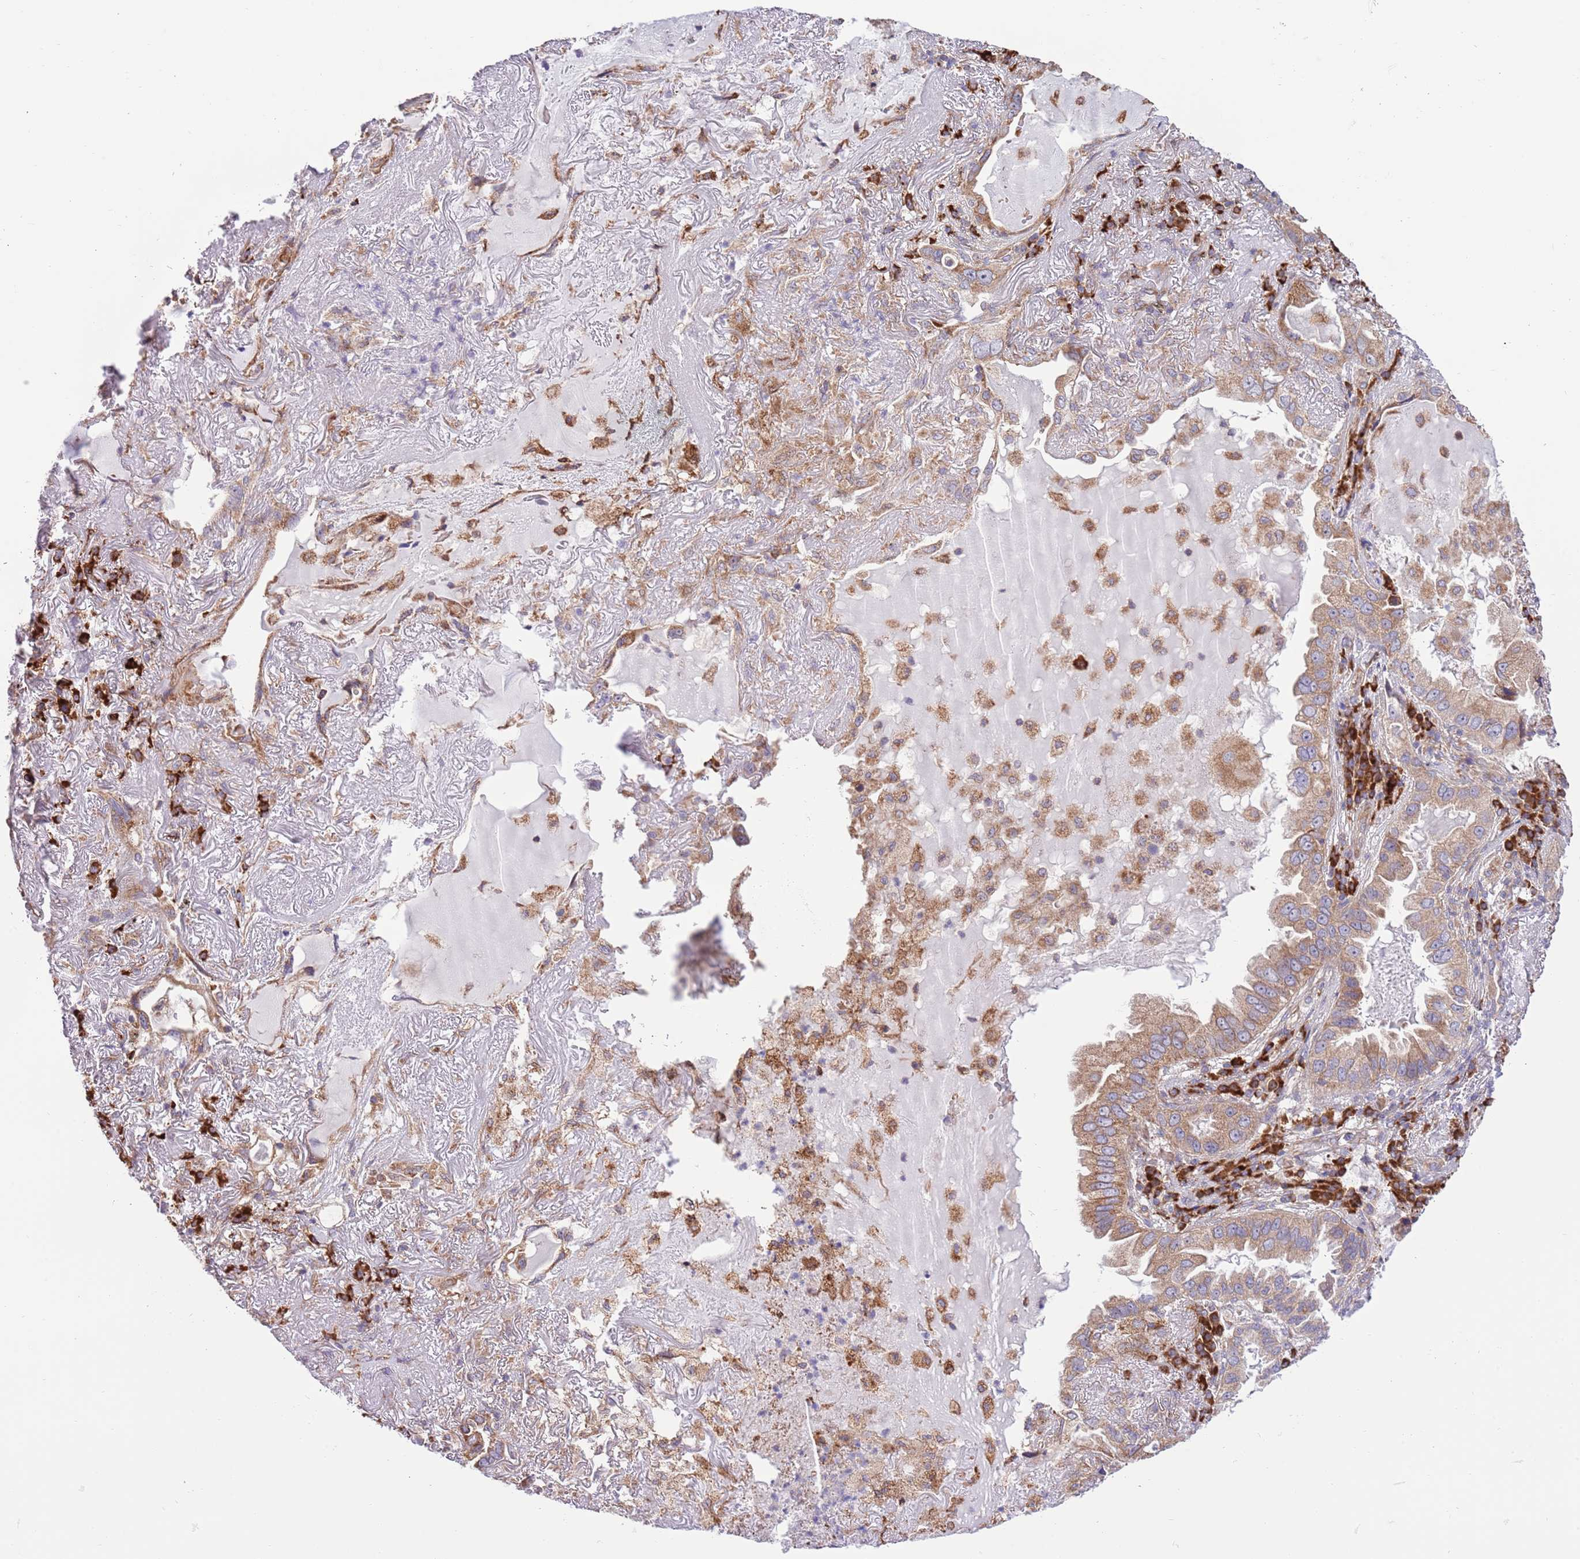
{"staining": {"intensity": "moderate", "quantity": ">75%", "location": "cytoplasmic/membranous"}, "tissue": "lung cancer", "cell_type": "Tumor cells", "image_type": "cancer", "snomed": [{"axis": "morphology", "description": "Adenocarcinoma, NOS"}, {"axis": "topography", "description": "Lung"}], "caption": "Immunohistochemical staining of human lung cancer (adenocarcinoma) exhibits medium levels of moderate cytoplasmic/membranous protein positivity in approximately >75% of tumor cells.", "gene": "DAND5", "patient": {"sex": "female", "age": 69}}